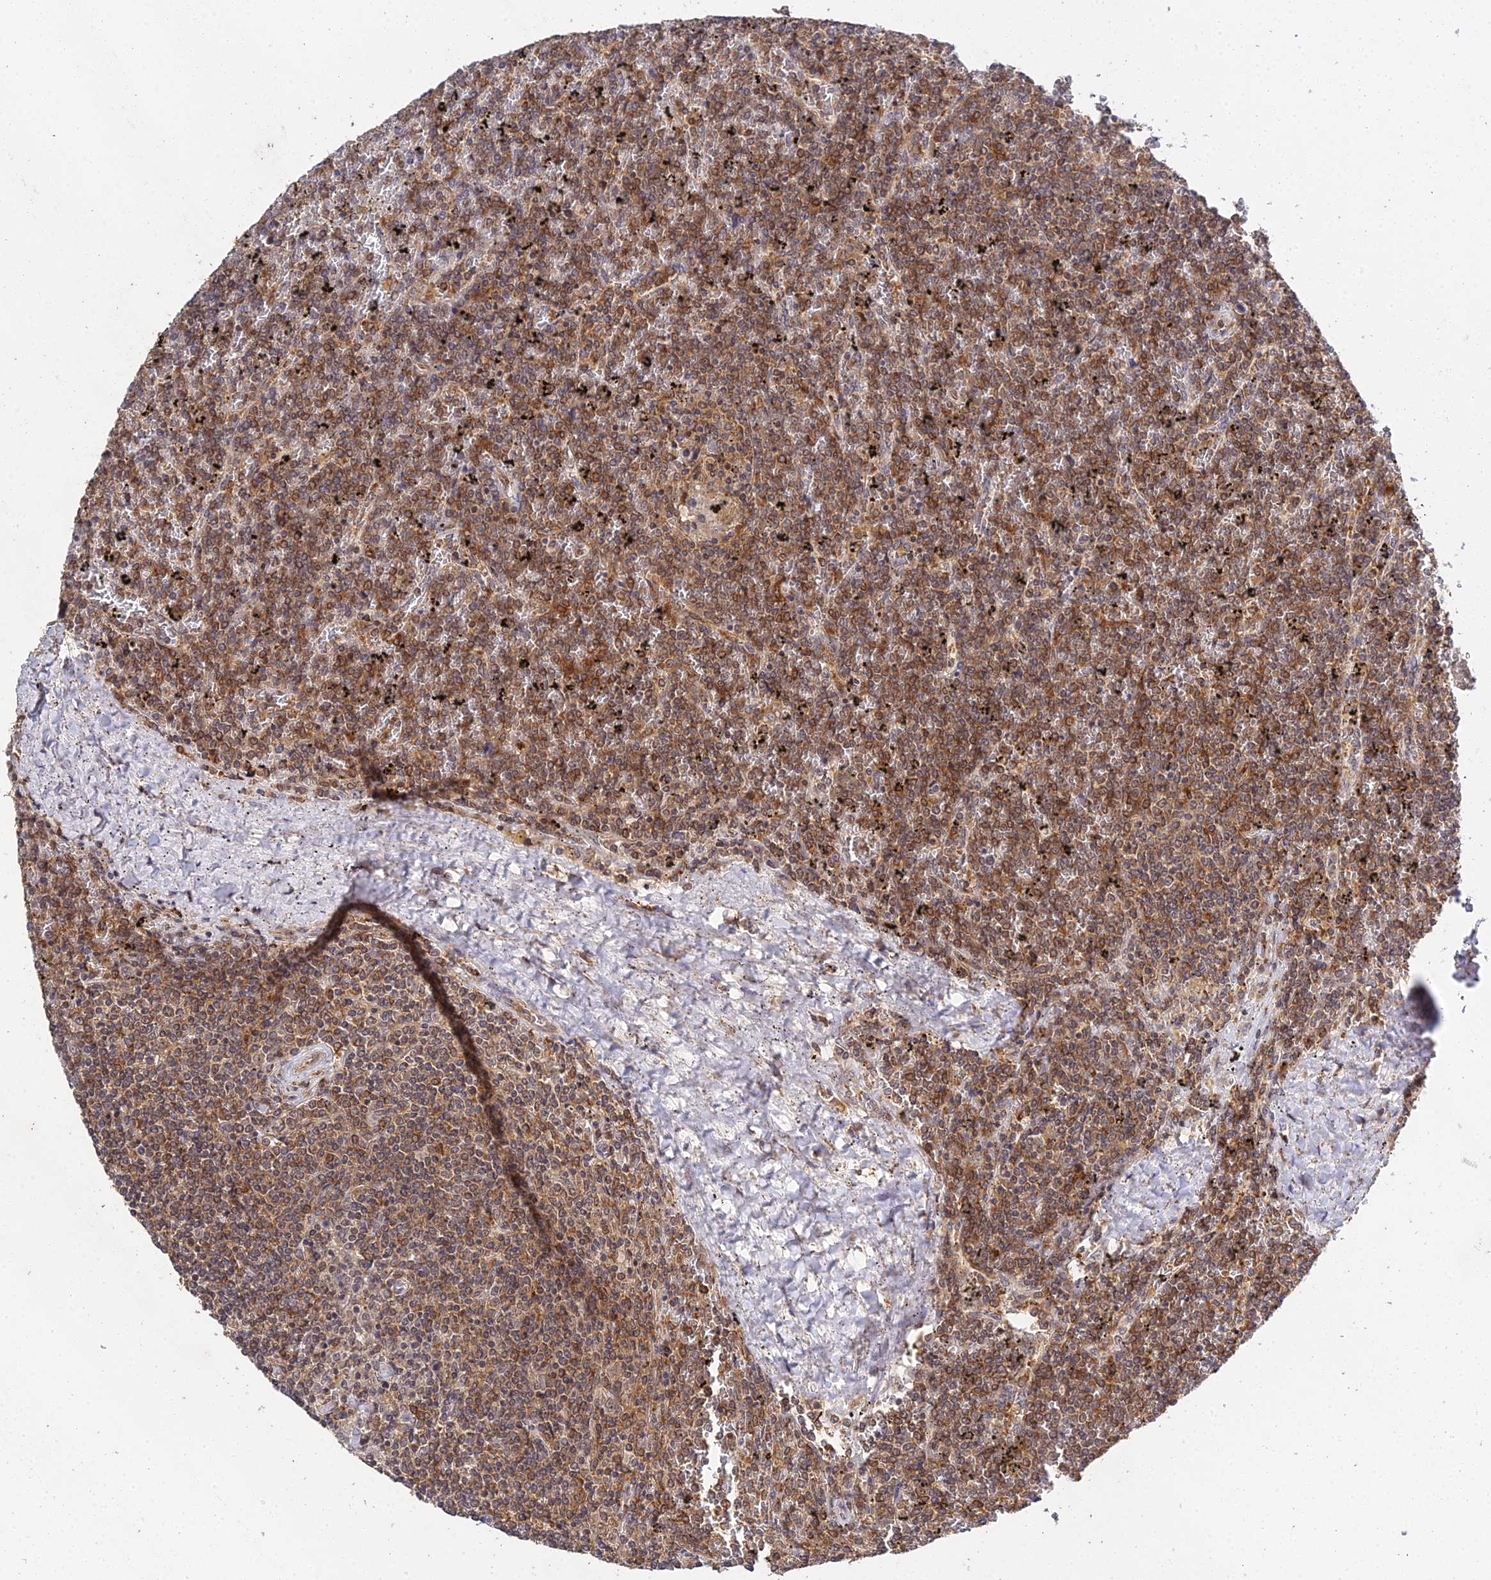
{"staining": {"intensity": "moderate", "quantity": ">75%", "location": "cytoplasmic/membranous"}, "tissue": "lymphoma", "cell_type": "Tumor cells", "image_type": "cancer", "snomed": [{"axis": "morphology", "description": "Malignant lymphoma, non-Hodgkin's type, Low grade"}, {"axis": "topography", "description": "Spleen"}], "caption": "The immunohistochemical stain labels moderate cytoplasmic/membranous expression in tumor cells of lymphoma tissue. The staining was performed using DAB to visualize the protein expression in brown, while the nuclei were stained in blue with hematoxylin (Magnification: 20x).", "gene": "TPRX1", "patient": {"sex": "female", "age": 19}}